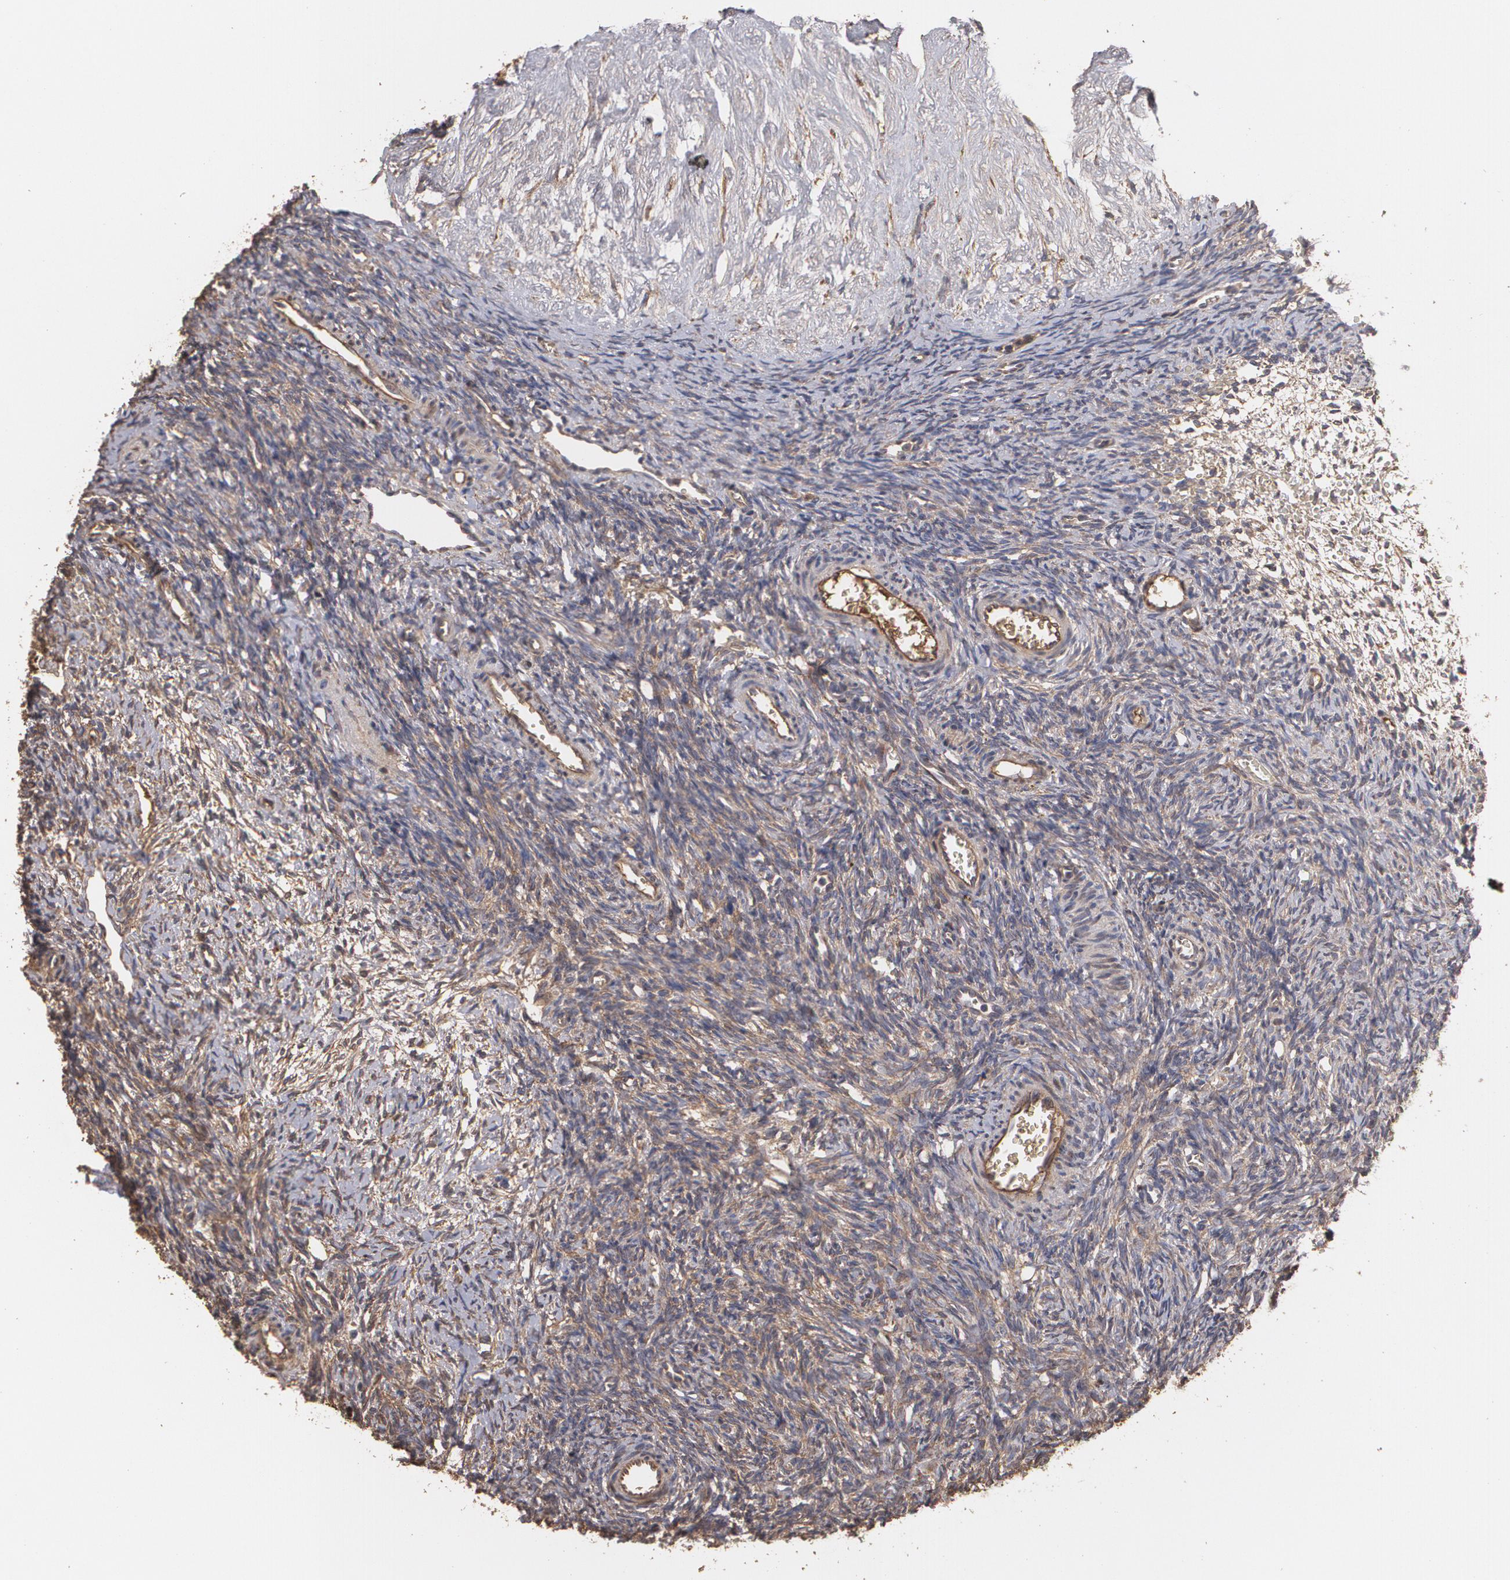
{"staining": {"intensity": "moderate", "quantity": ">75%", "location": "cytoplasmic/membranous"}, "tissue": "ovary", "cell_type": "Follicle cells", "image_type": "normal", "snomed": [{"axis": "morphology", "description": "Normal tissue, NOS"}, {"axis": "topography", "description": "Ovary"}], "caption": "A high-resolution image shows immunohistochemistry (IHC) staining of unremarkable ovary, which demonstrates moderate cytoplasmic/membranous staining in about >75% of follicle cells.", "gene": "PON1", "patient": {"sex": "female", "age": 39}}